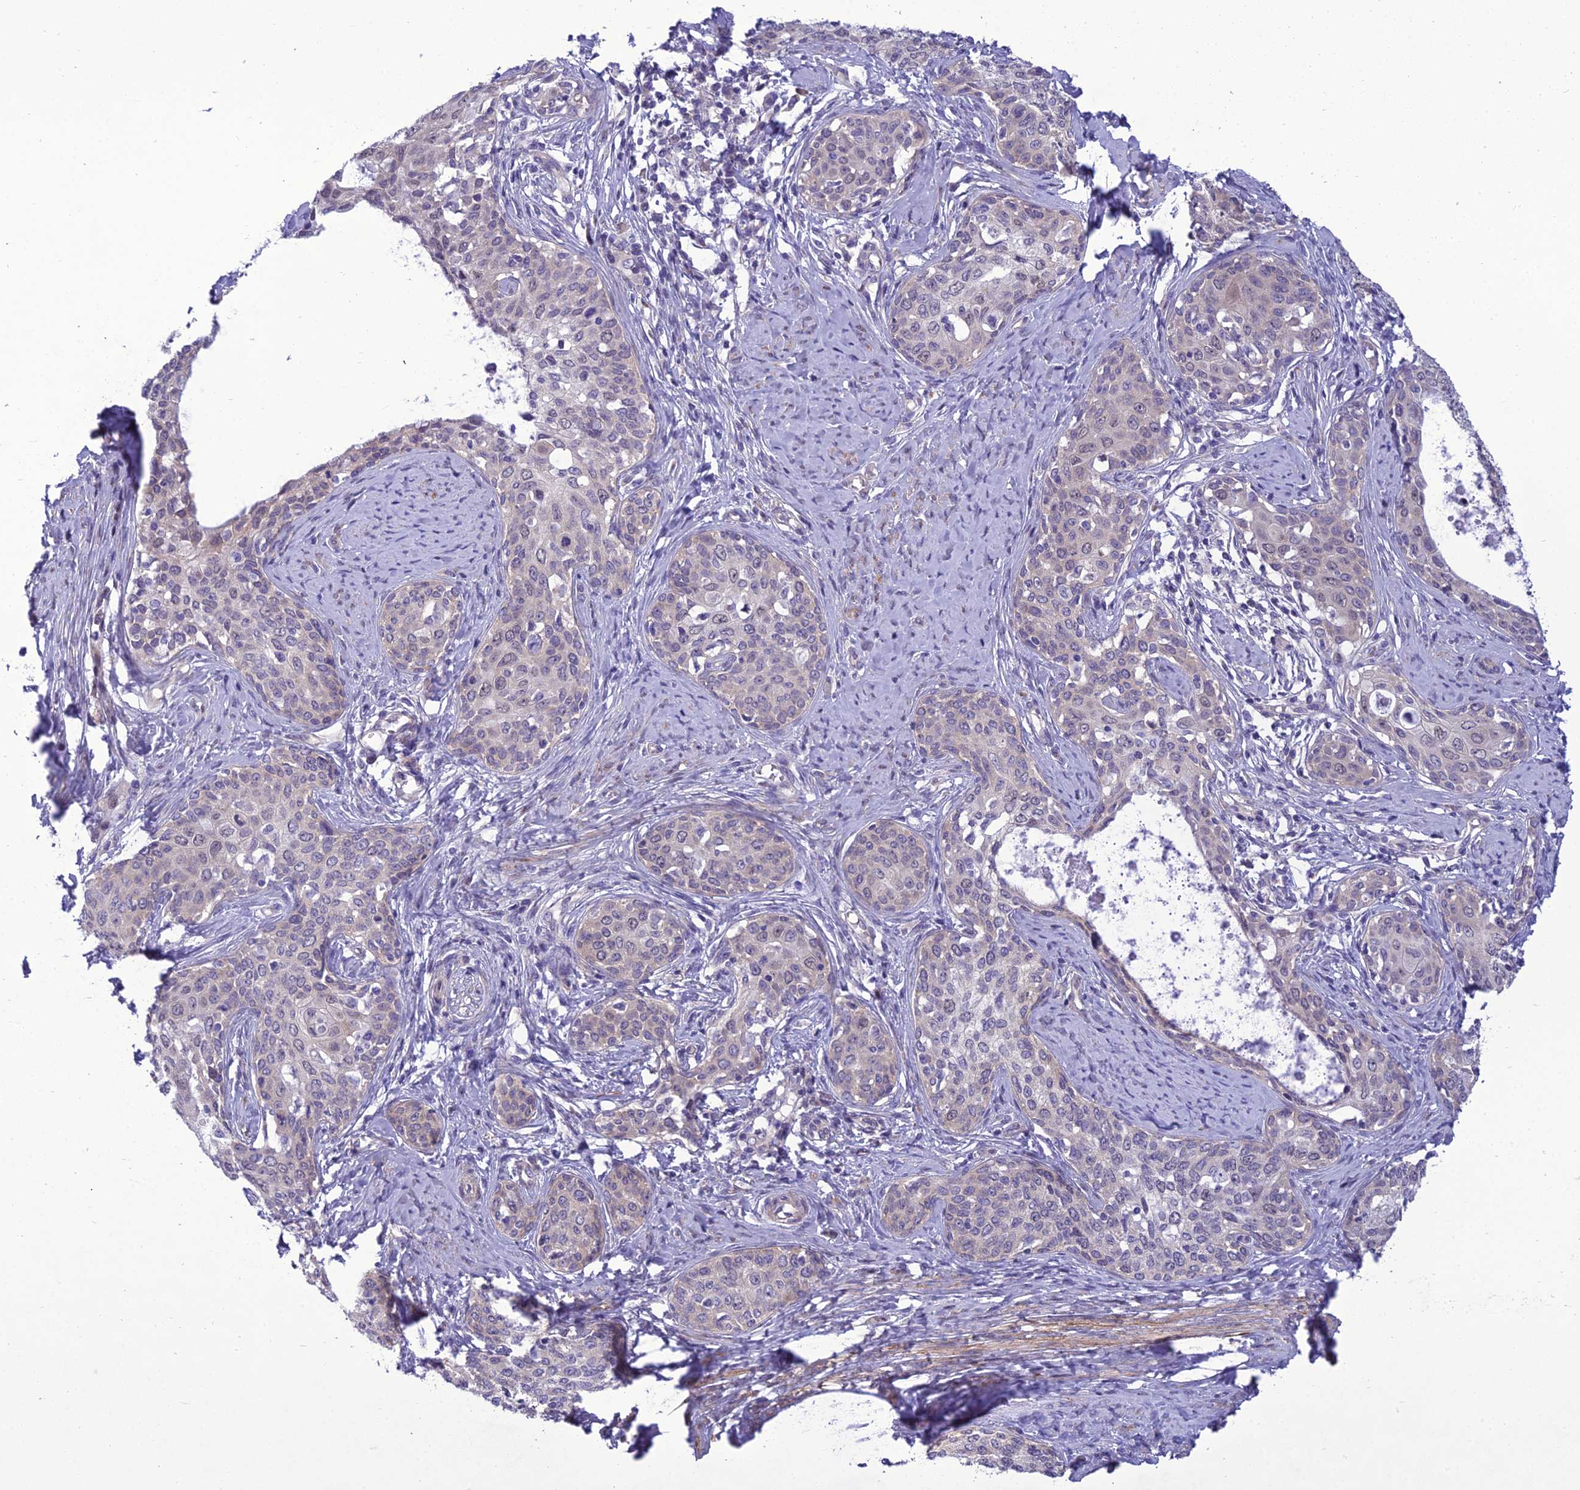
{"staining": {"intensity": "negative", "quantity": "none", "location": "none"}, "tissue": "cervical cancer", "cell_type": "Tumor cells", "image_type": "cancer", "snomed": [{"axis": "morphology", "description": "Squamous cell carcinoma, NOS"}, {"axis": "morphology", "description": "Adenocarcinoma, NOS"}, {"axis": "topography", "description": "Cervix"}], "caption": "High power microscopy histopathology image of an IHC histopathology image of cervical cancer (squamous cell carcinoma), revealing no significant staining in tumor cells.", "gene": "GAB4", "patient": {"sex": "female", "age": 52}}